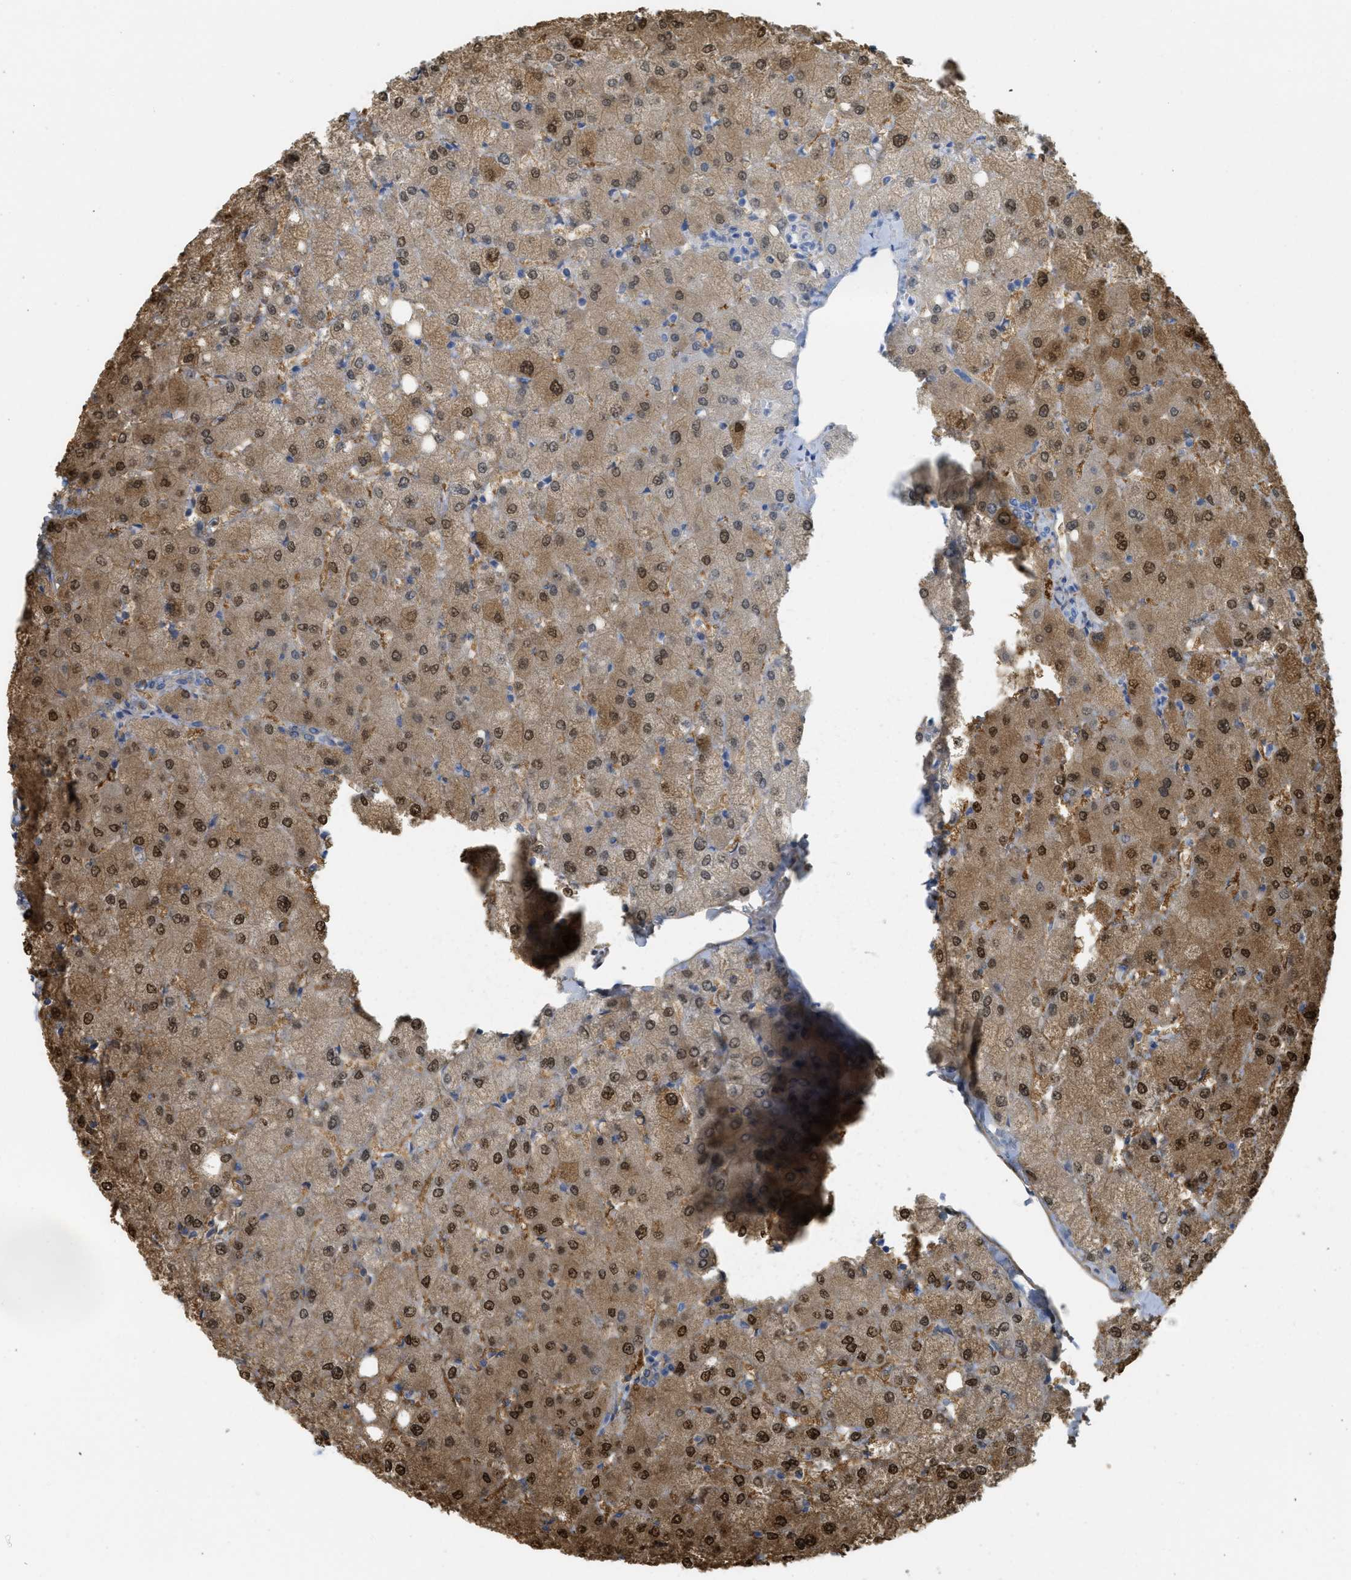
{"staining": {"intensity": "weak", "quantity": ">75%", "location": "cytoplasmic/membranous"}, "tissue": "liver", "cell_type": "Cholangiocytes", "image_type": "normal", "snomed": [{"axis": "morphology", "description": "Normal tissue, NOS"}, {"axis": "topography", "description": "Liver"}], "caption": "Protein positivity by immunohistochemistry (IHC) reveals weak cytoplasmic/membranous staining in about >75% of cholangiocytes in unremarkable liver. Immunohistochemistry stains the protein in brown and the nuclei are stained blue.", "gene": "WDR4", "patient": {"sex": "female", "age": 54}}